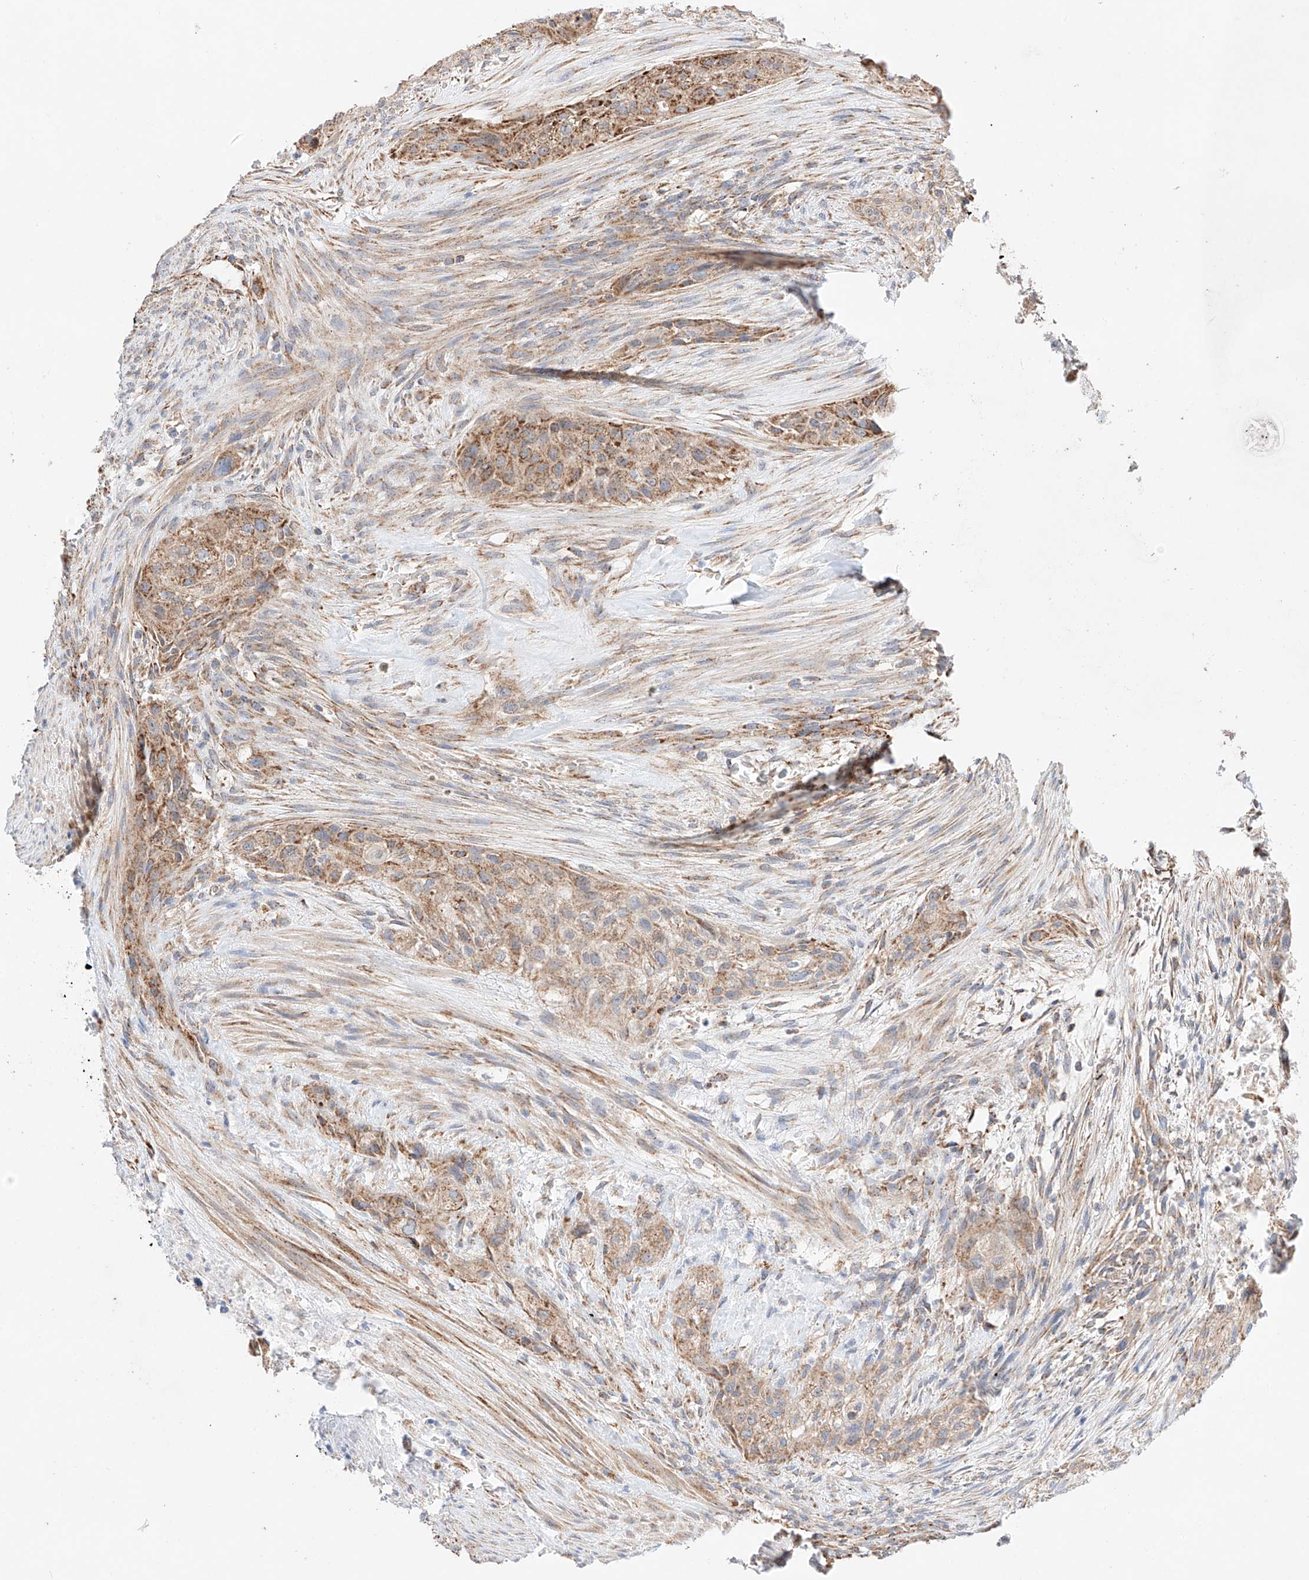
{"staining": {"intensity": "moderate", "quantity": ">75%", "location": "cytoplasmic/membranous"}, "tissue": "urothelial cancer", "cell_type": "Tumor cells", "image_type": "cancer", "snomed": [{"axis": "morphology", "description": "Urothelial carcinoma, High grade"}, {"axis": "topography", "description": "Urinary bladder"}], "caption": "Immunohistochemical staining of urothelial cancer reveals medium levels of moderate cytoplasmic/membranous protein staining in approximately >75% of tumor cells.", "gene": "KTI12", "patient": {"sex": "male", "age": 35}}